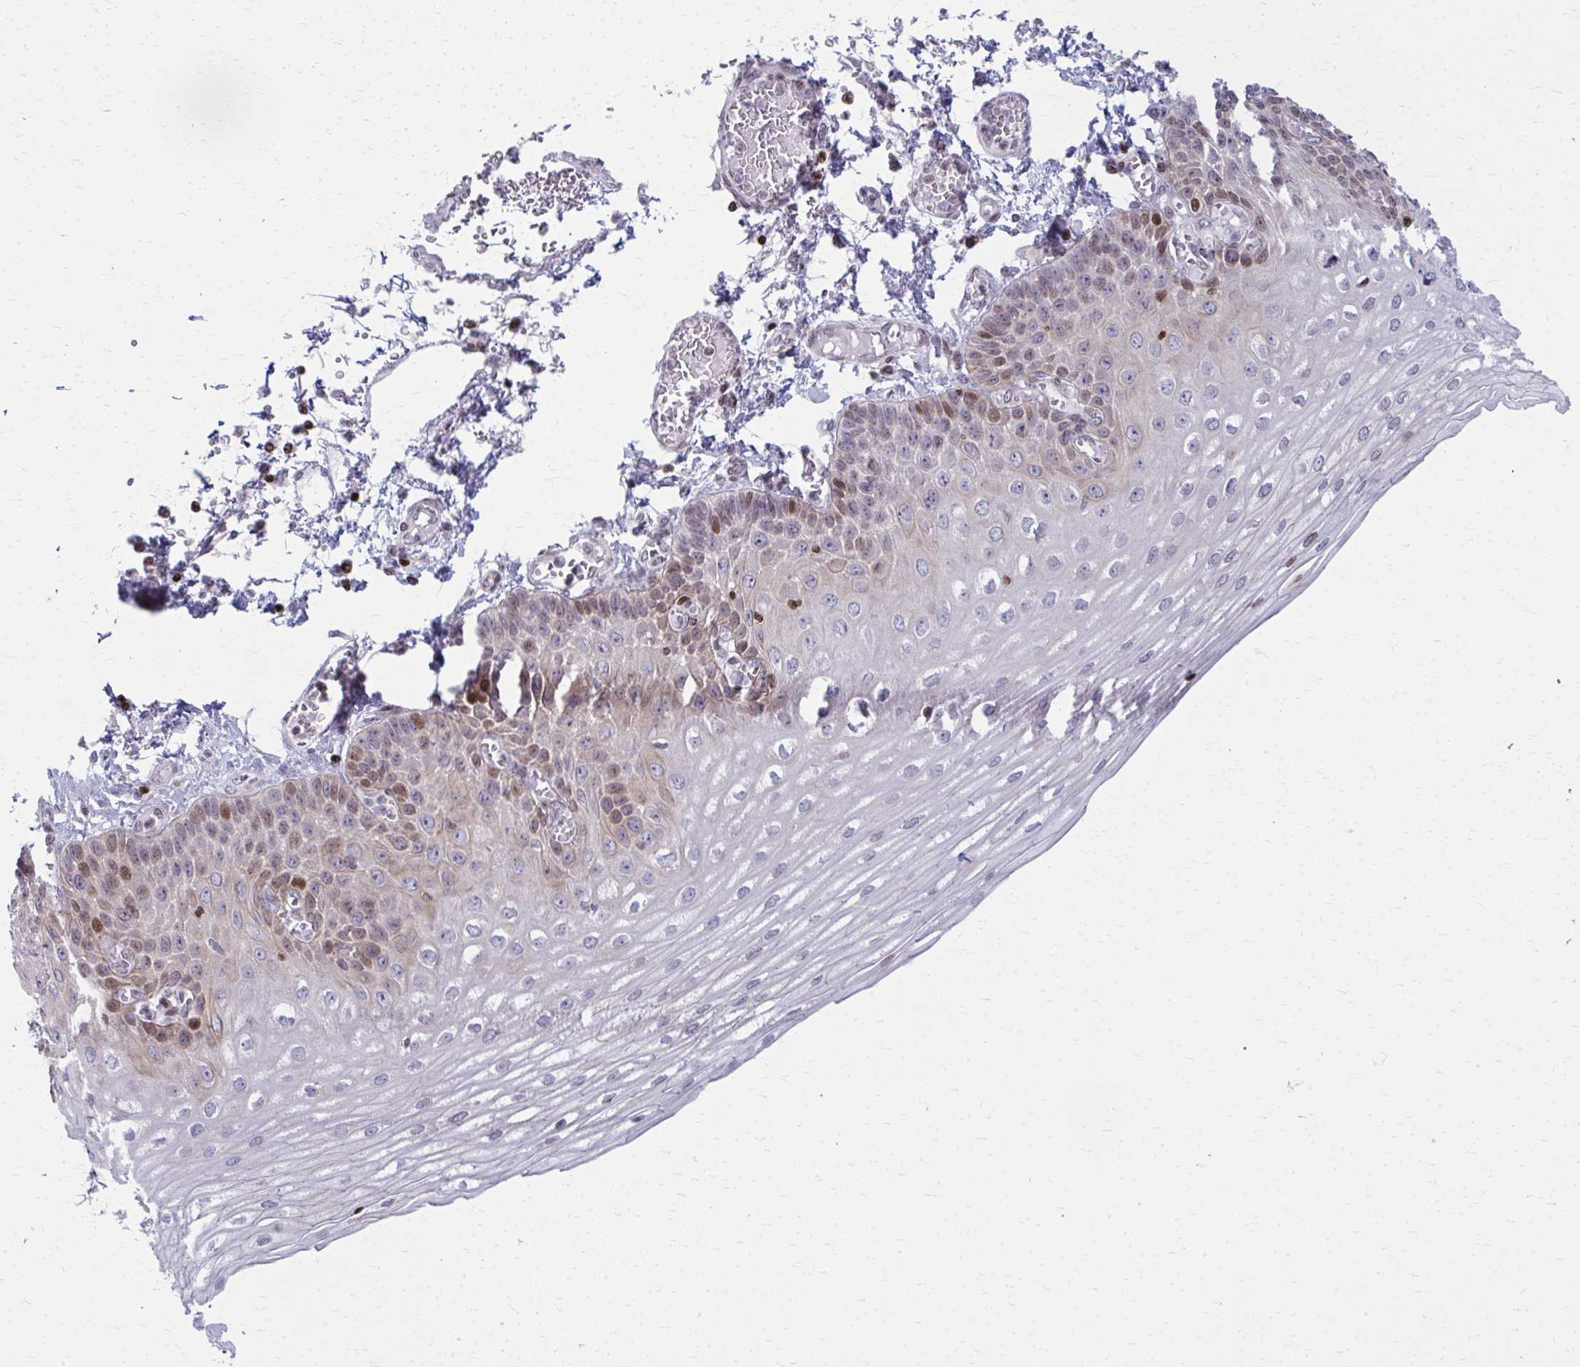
{"staining": {"intensity": "moderate", "quantity": "25%-75%", "location": "nuclear"}, "tissue": "esophagus", "cell_type": "Squamous epithelial cells", "image_type": "normal", "snomed": [{"axis": "morphology", "description": "Normal tissue, NOS"}, {"axis": "morphology", "description": "Adenocarcinoma, NOS"}, {"axis": "topography", "description": "Esophagus"}], "caption": "Immunohistochemistry histopathology image of unremarkable human esophagus stained for a protein (brown), which displays medium levels of moderate nuclear positivity in approximately 25%-75% of squamous epithelial cells.", "gene": "AP5M1", "patient": {"sex": "male", "age": 81}}